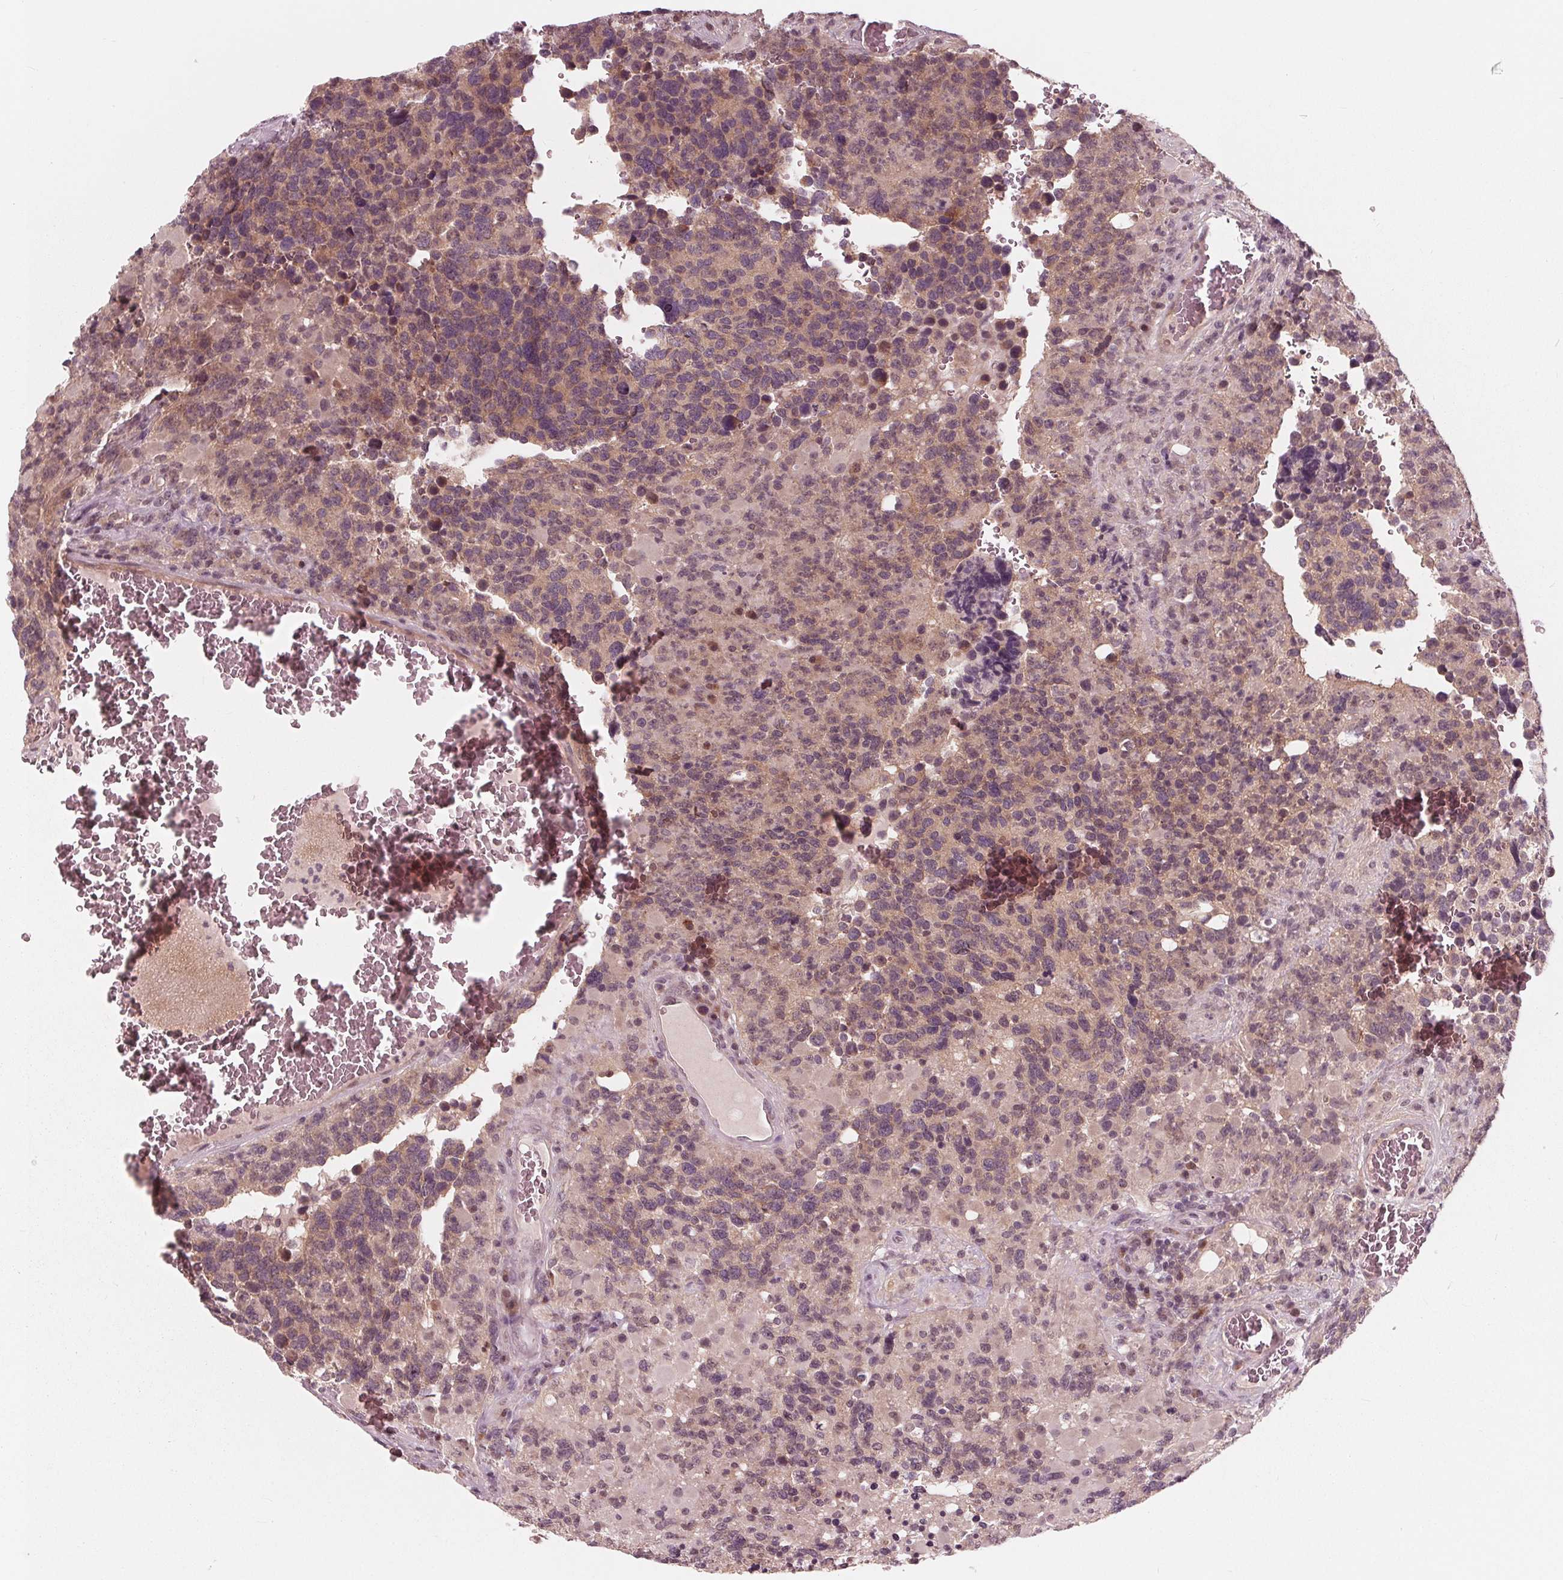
{"staining": {"intensity": "weak", "quantity": "25%-75%", "location": "cytoplasmic/membranous"}, "tissue": "glioma", "cell_type": "Tumor cells", "image_type": "cancer", "snomed": [{"axis": "morphology", "description": "Glioma, malignant, High grade"}, {"axis": "topography", "description": "Brain"}], "caption": "DAB (3,3'-diaminobenzidine) immunohistochemical staining of human glioma exhibits weak cytoplasmic/membranous protein expression in about 25%-75% of tumor cells.", "gene": "UBALD1", "patient": {"sex": "female", "age": 40}}